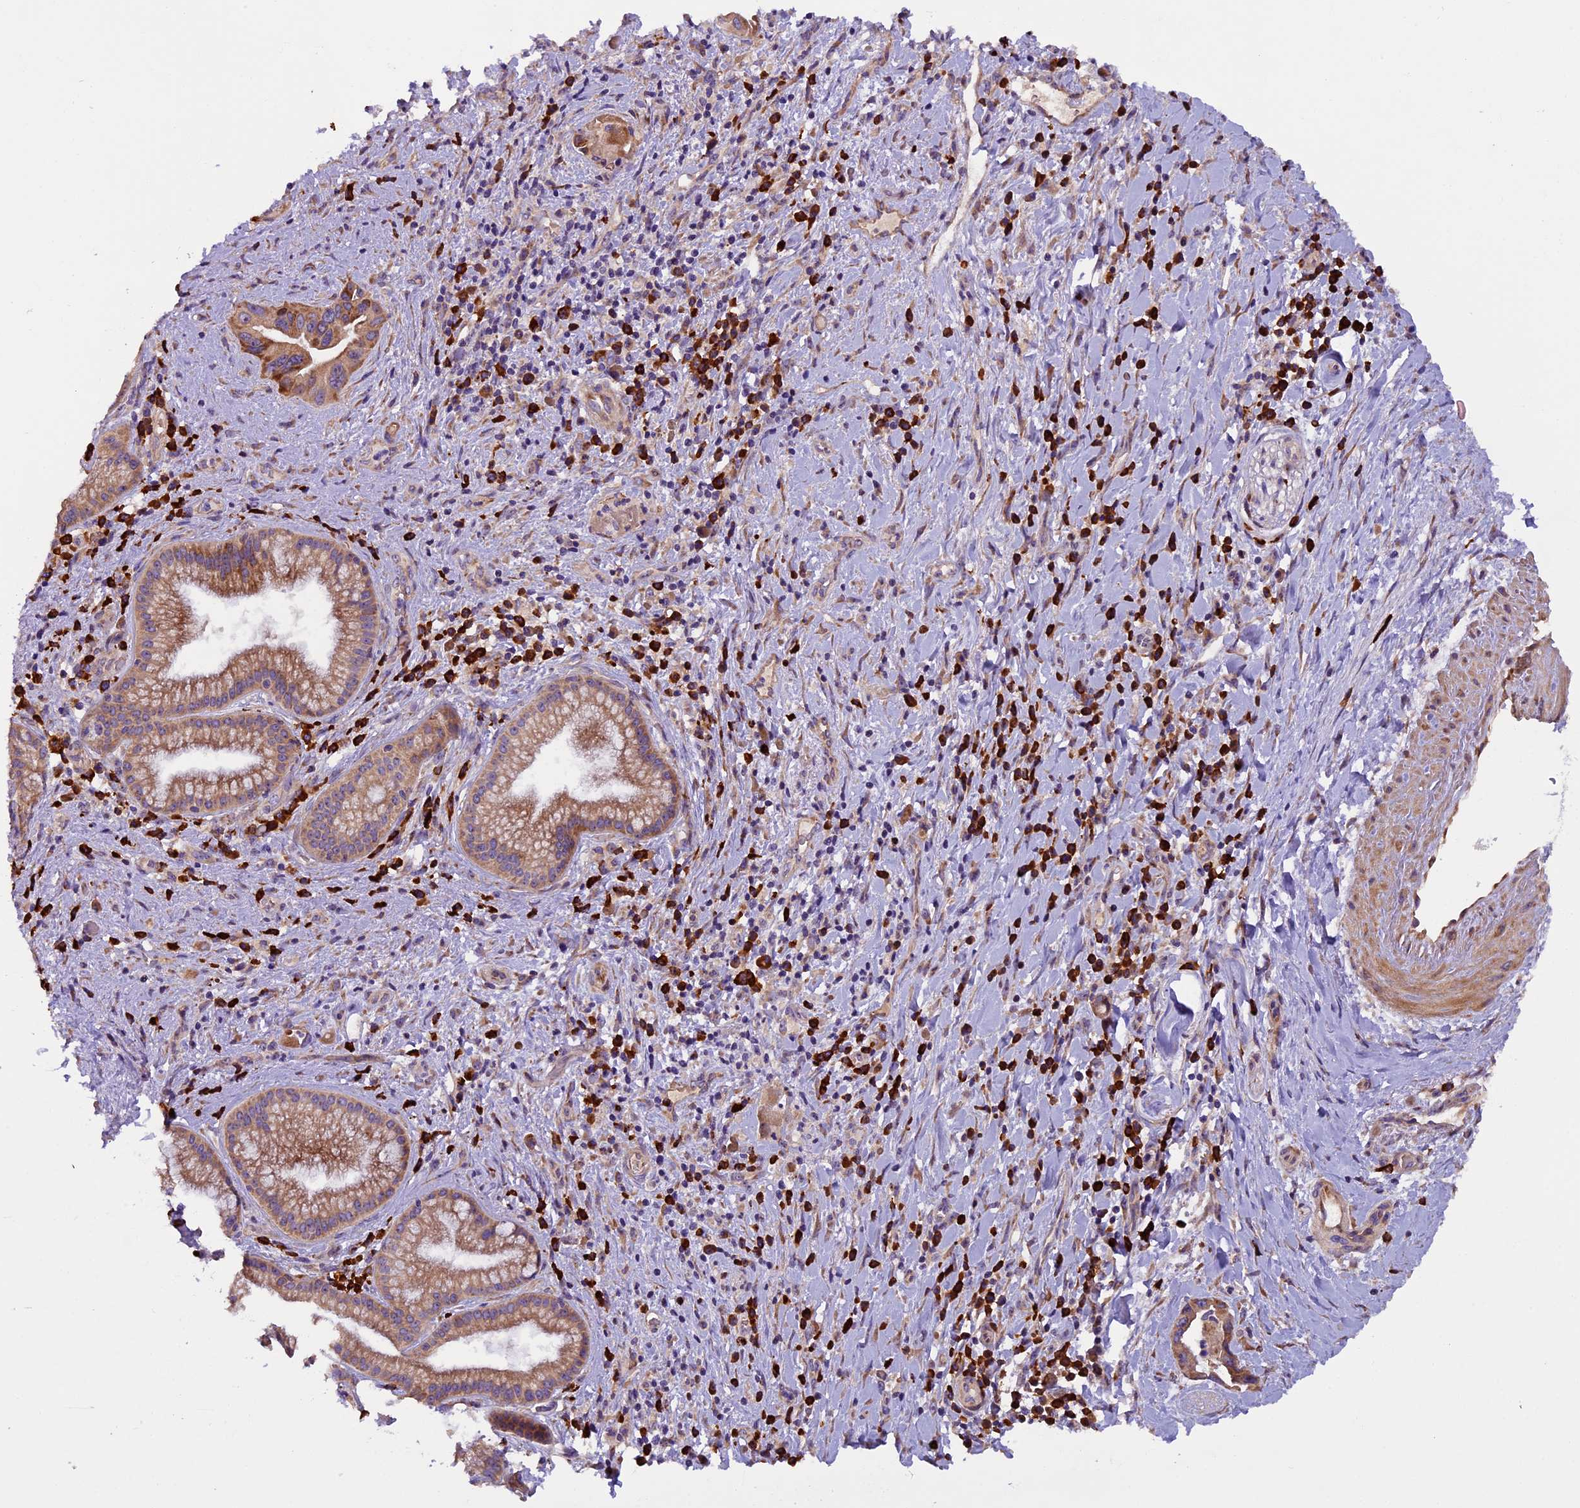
{"staining": {"intensity": "moderate", "quantity": ">75%", "location": "cytoplasmic/membranous"}, "tissue": "pancreatic cancer", "cell_type": "Tumor cells", "image_type": "cancer", "snomed": [{"axis": "morphology", "description": "Adenocarcinoma, NOS"}, {"axis": "topography", "description": "Pancreas"}], "caption": "IHC micrograph of human adenocarcinoma (pancreatic) stained for a protein (brown), which demonstrates medium levels of moderate cytoplasmic/membranous staining in about >75% of tumor cells.", "gene": "FRY", "patient": {"sex": "female", "age": 77}}